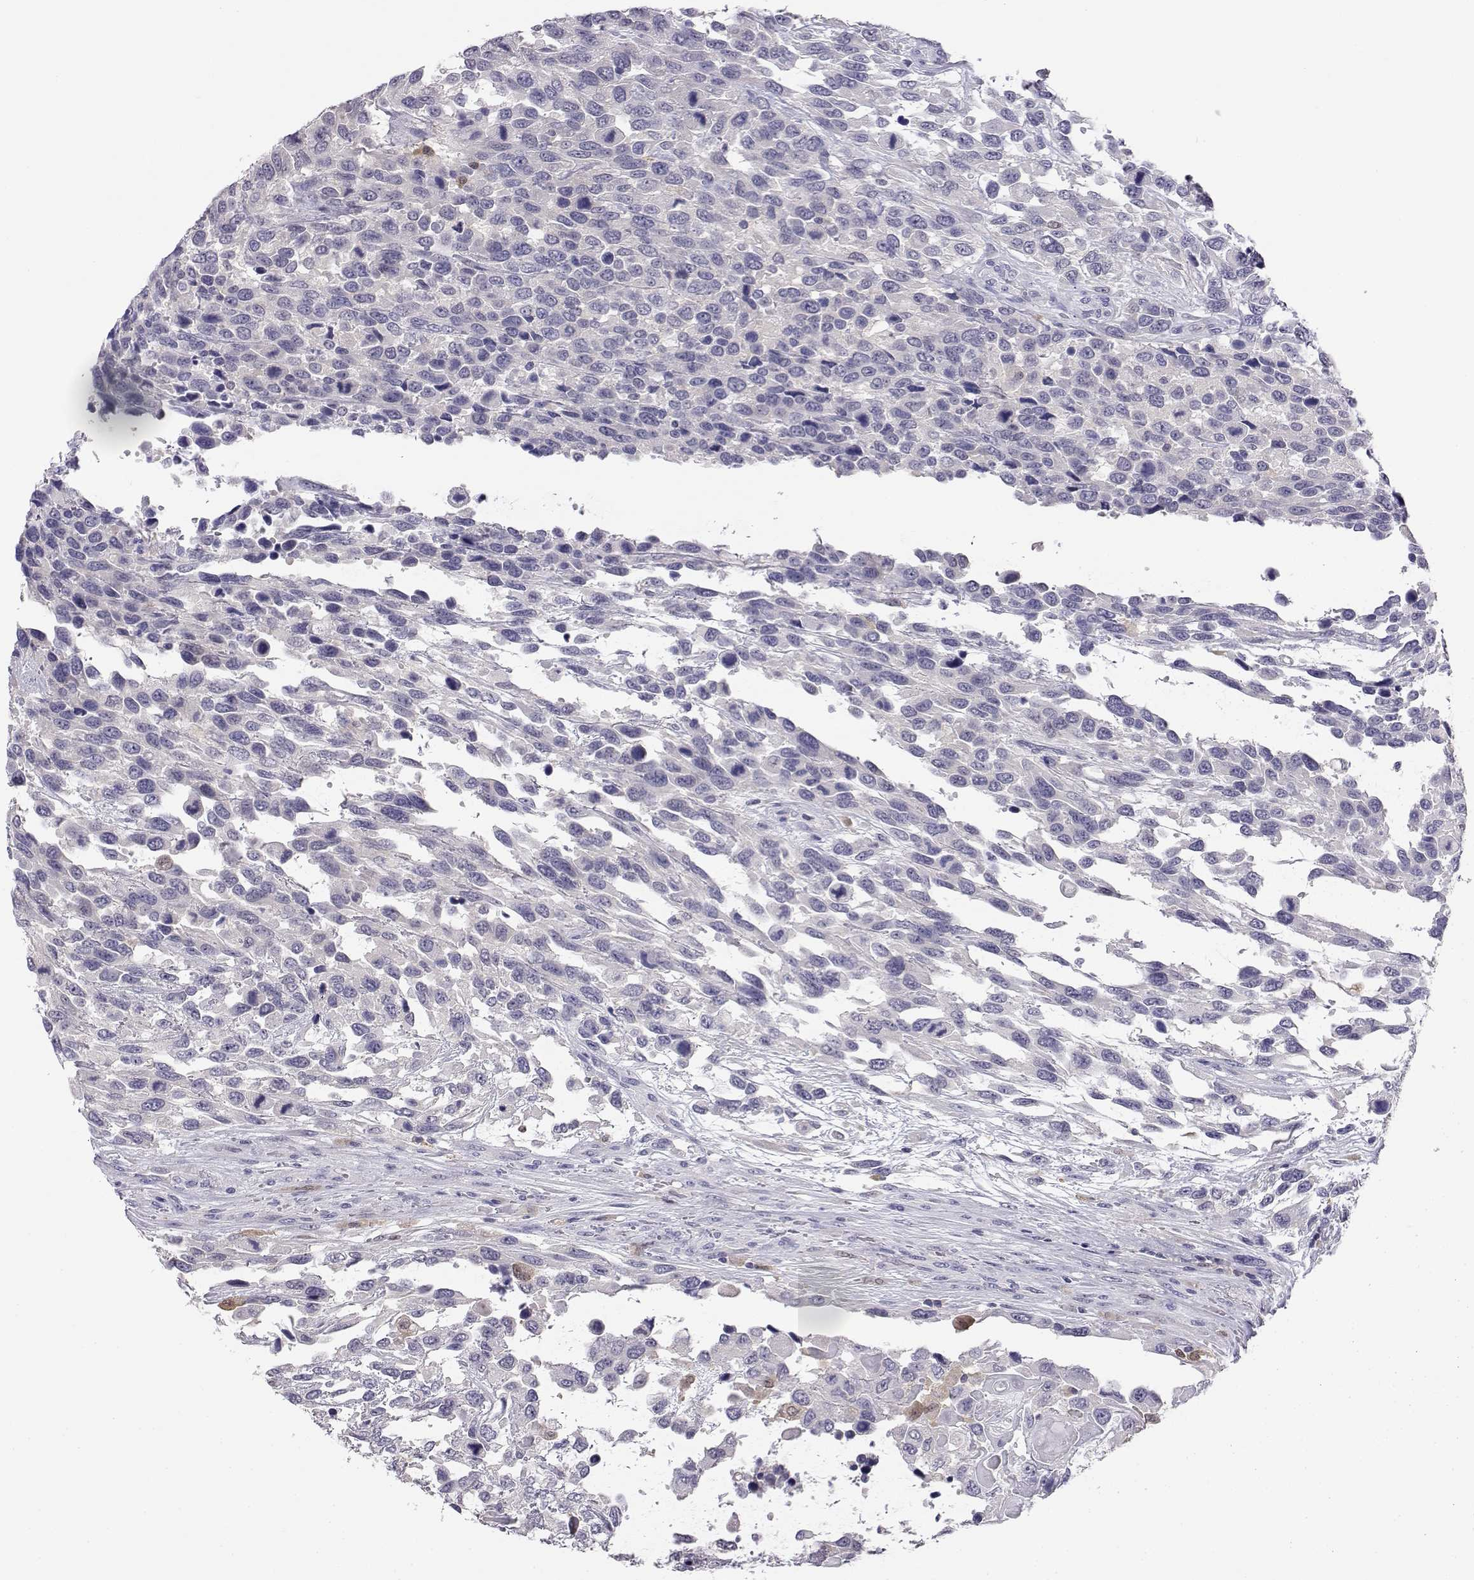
{"staining": {"intensity": "negative", "quantity": "none", "location": "none"}, "tissue": "urothelial cancer", "cell_type": "Tumor cells", "image_type": "cancer", "snomed": [{"axis": "morphology", "description": "Urothelial carcinoma, High grade"}, {"axis": "topography", "description": "Urinary bladder"}], "caption": "Urothelial carcinoma (high-grade) was stained to show a protein in brown. There is no significant positivity in tumor cells. The staining is performed using DAB brown chromogen with nuclei counter-stained in using hematoxylin.", "gene": "AKR1B1", "patient": {"sex": "female", "age": 70}}